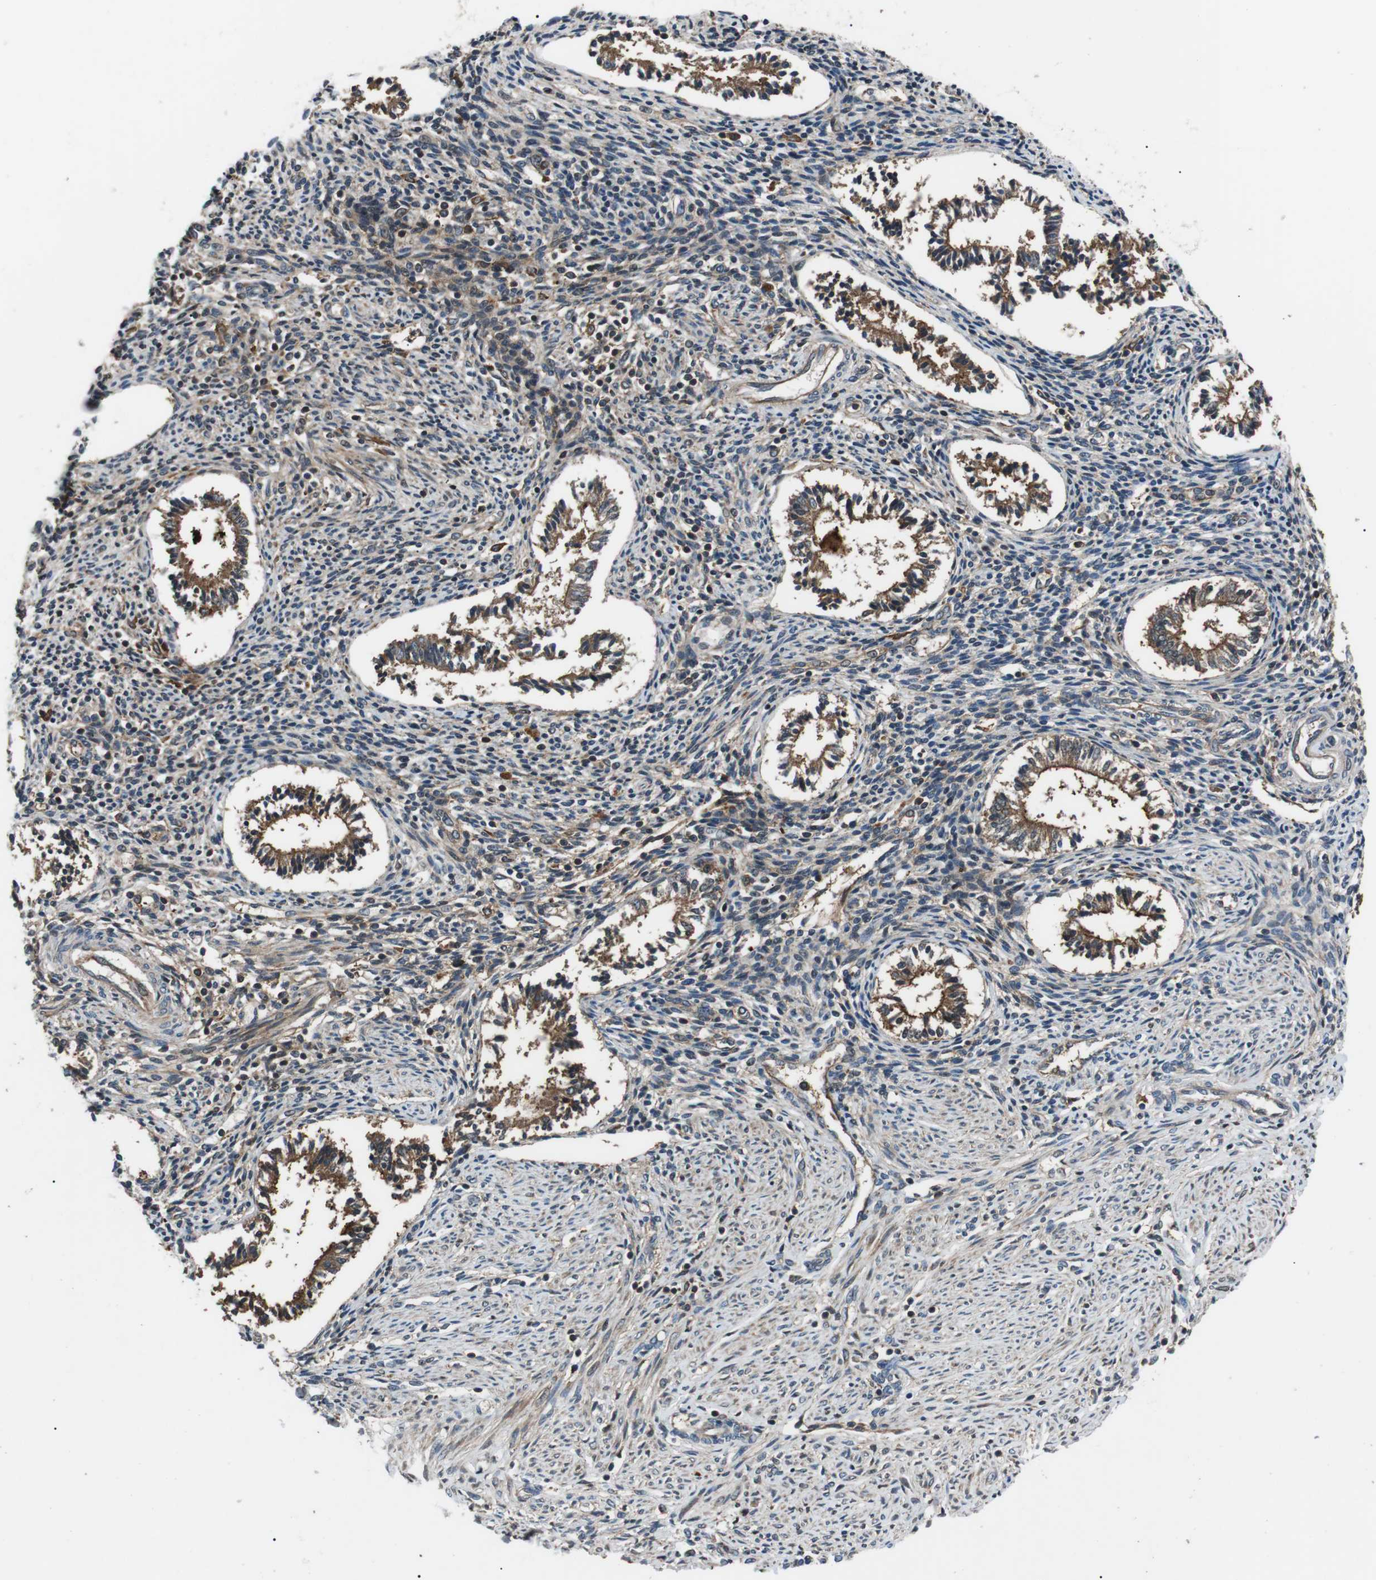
{"staining": {"intensity": "weak", "quantity": "25%-75%", "location": "cytoplasmic/membranous"}, "tissue": "endometrium", "cell_type": "Cells in endometrial stroma", "image_type": "normal", "snomed": [{"axis": "morphology", "description": "Normal tissue, NOS"}, {"axis": "topography", "description": "Endometrium"}], "caption": "Brown immunohistochemical staining in normal human endometrium exhibits weak cytoplasmic/membranous staining in about 25%-75% of cells in endometrial stroma.", "gene": "GPR161", "patient": {"sex": "female", "age": 42}}